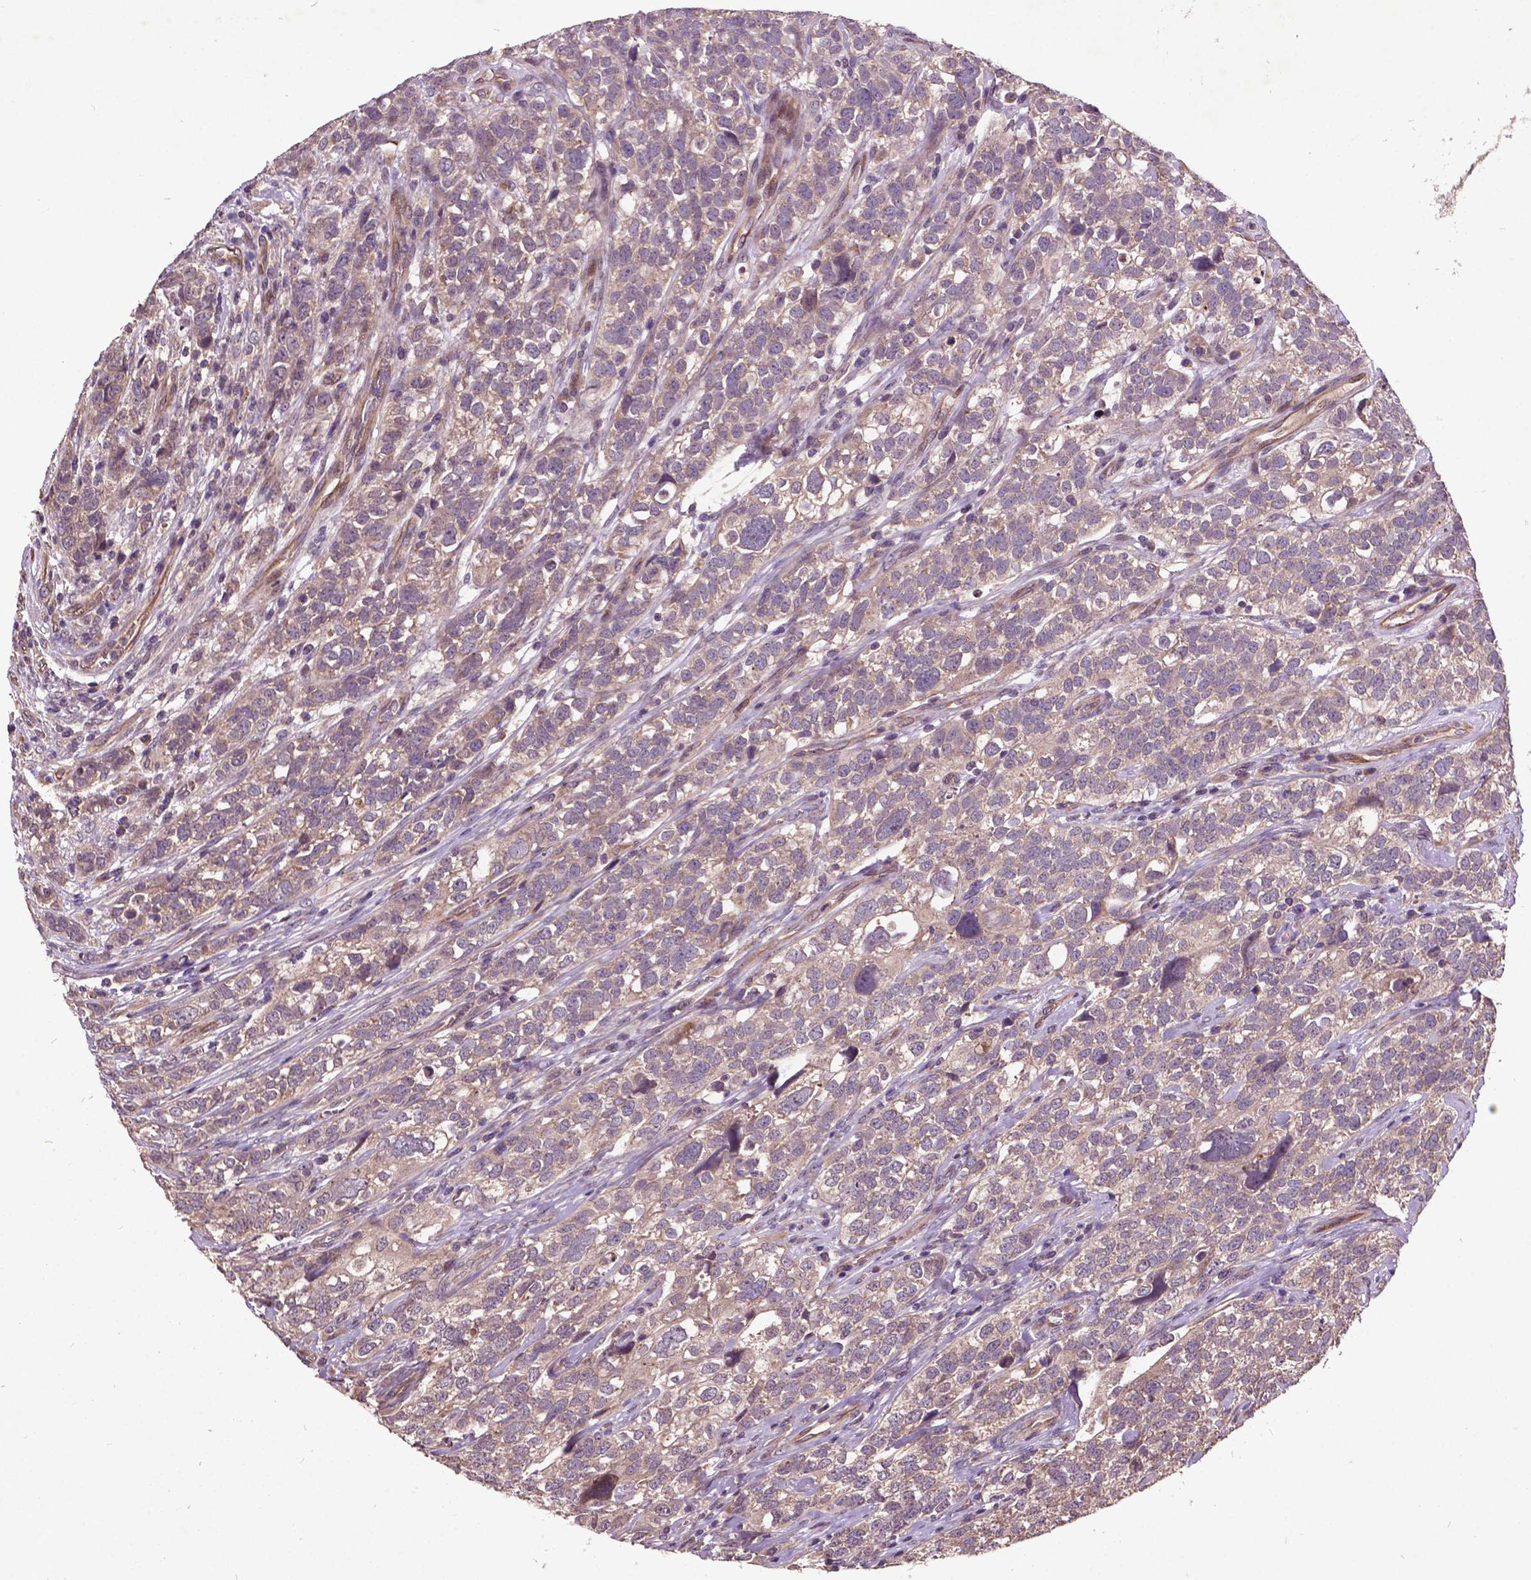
{"staining": {"intensity": "weak", "quantity": "<25%", "location": "cytoplasmic/membranous"}, "tissue": "urothelial cancer", "cell_type": "Tumor cells", "image_type": "cancer", "snomed": [{"axis": "morphology", "description": "Urothelial carcinoma, High grade"}, {"axis": "topography", "description": "Urinary bladder"}], "caption": "Protein analysis of high-grade urothelial carcinoma demonstrates no significant positivity in tumor cells. Brightfield microscopy of immunohistochemistry (IHC) stained with DAB (3,3'-diaminobenzidine) (brown) and hematoxylin (blue), captured at high magnification.", "gene": "AP1S3", "patient": {"sex": "female", "age": 58}}